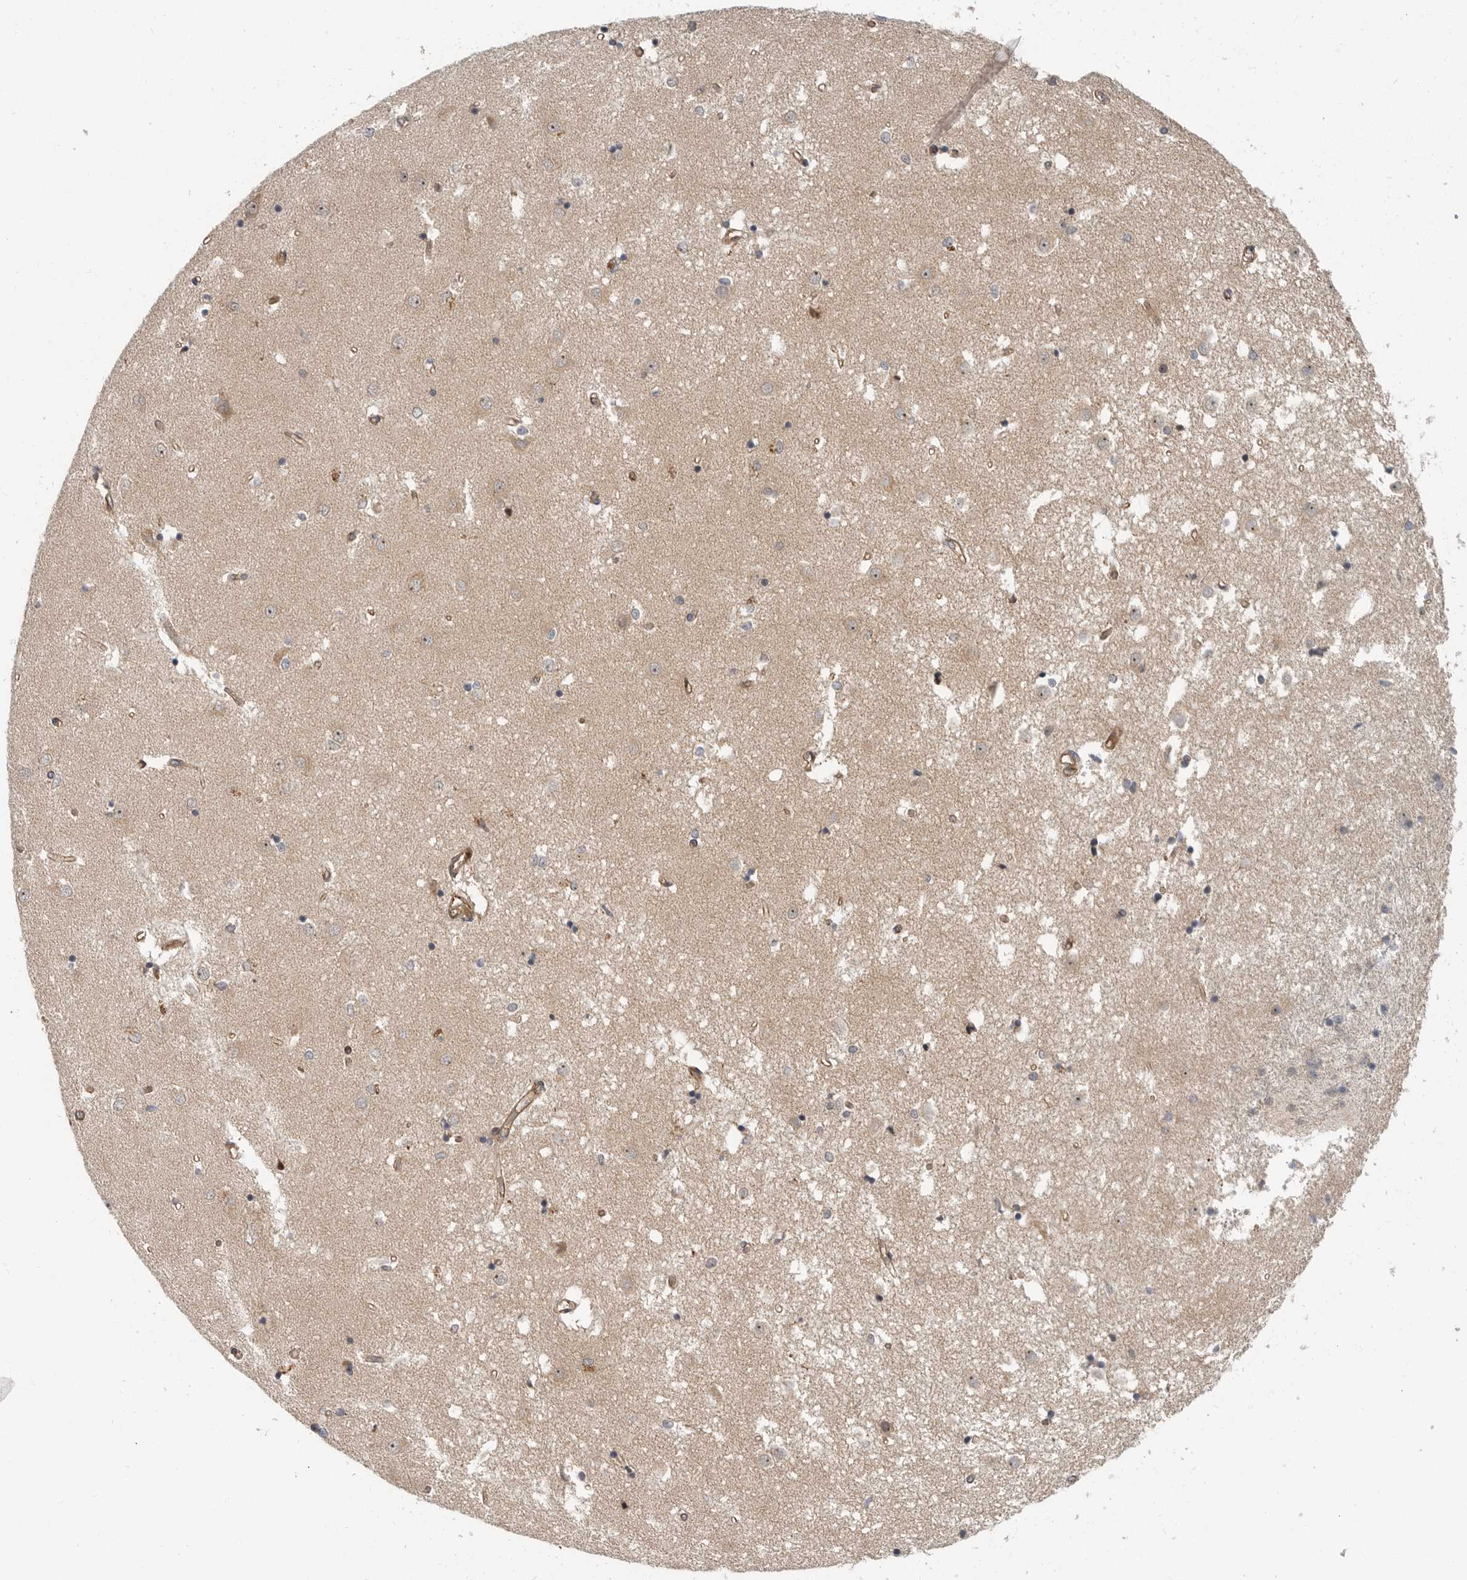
{"staining": {"intensity": "strong", "quantity": "25%-75%", "location": "cytoplasmic/membranous,nuclear"}, "tissue": "caudate", "cell_type": "Glial cells", "image_type": "normal", "snomed": [{"axis": "morphology", "description": "Normal tissue, NOS"}, {"axis": "topography", "description": "Lateral ventricle wall"}], "caption": "Caudate stained with immunohistochemistry shows strong cytoplasmic/membranous,nuclear expression in approximately 25%-75% of glial cells.", "gene": "STRAP", "patient": {"sex": "male", "age": 45}}